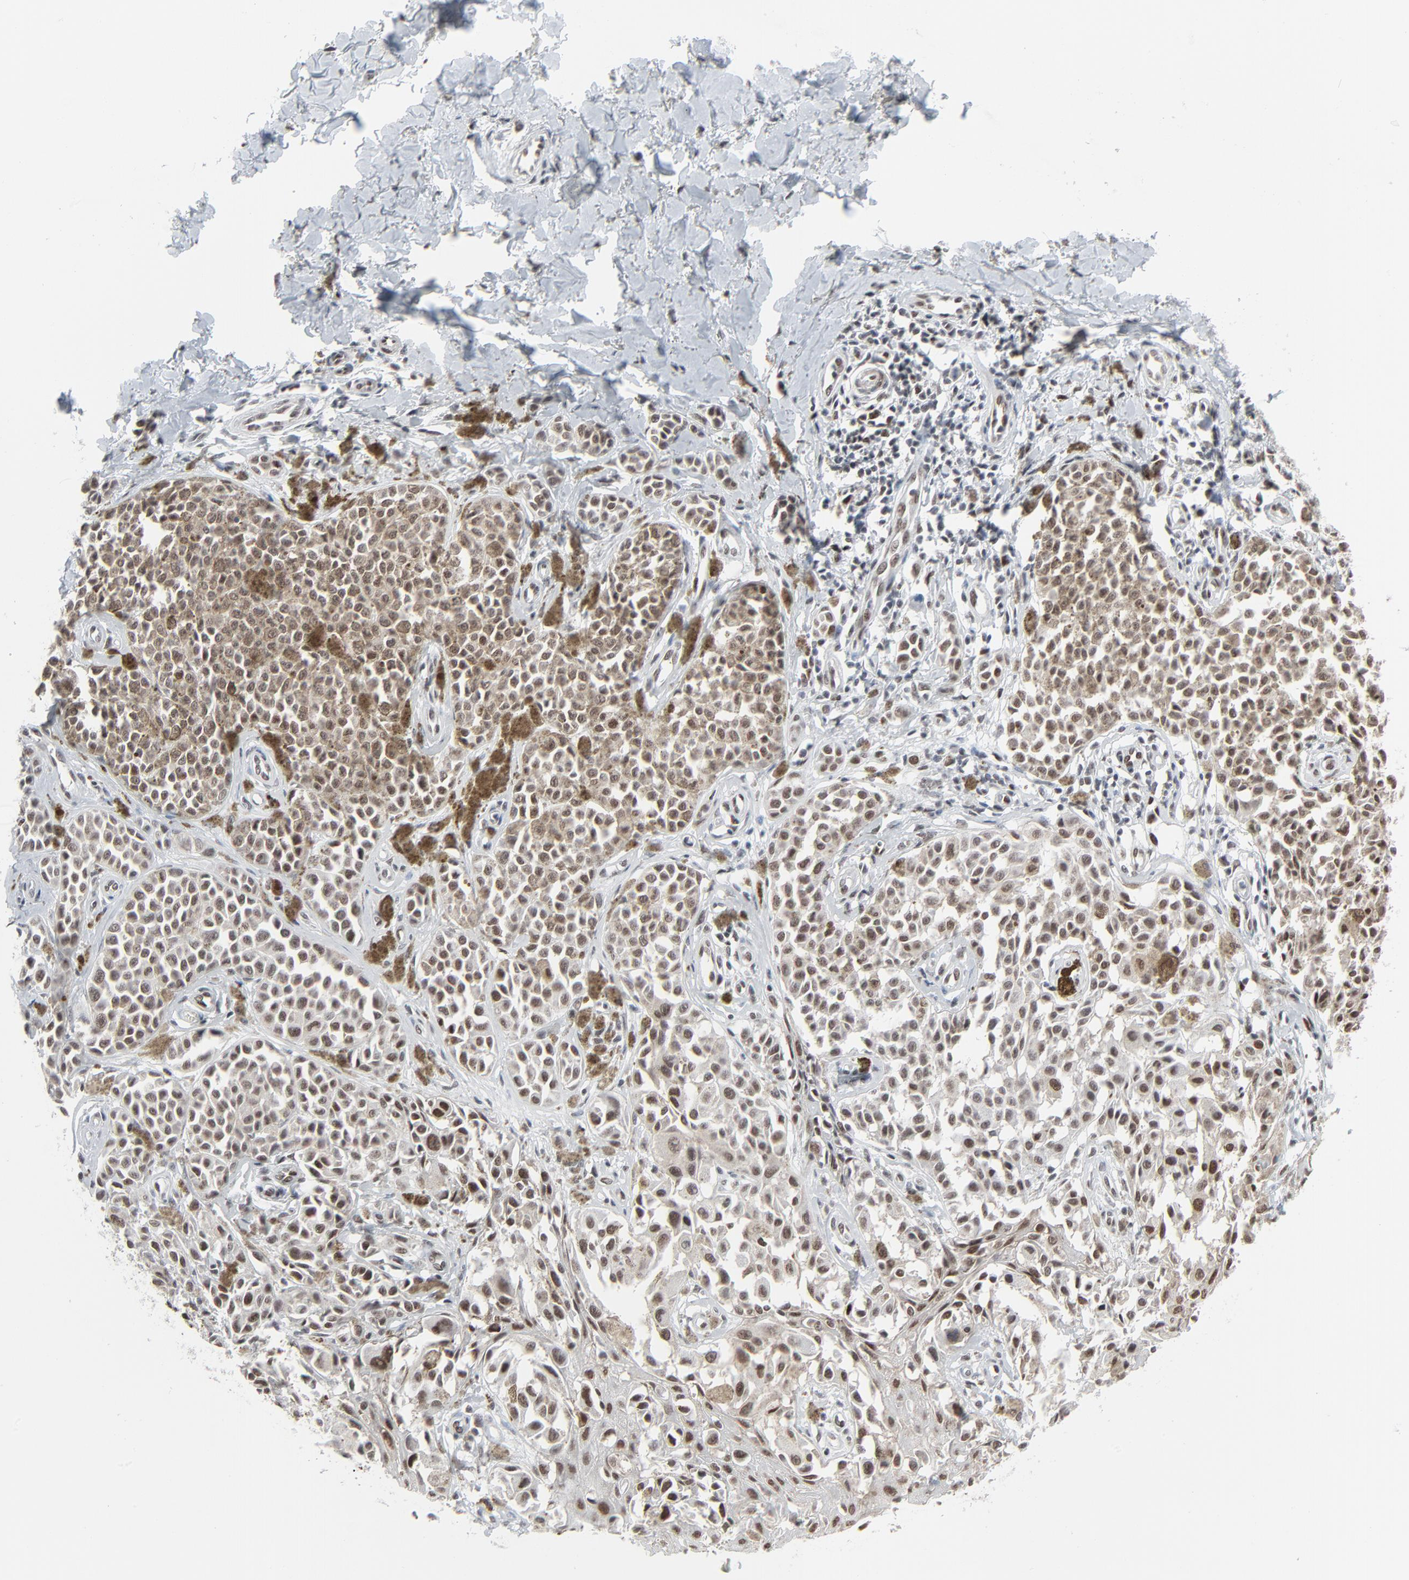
{"staining": {"intensity": "strong", "quantity": ">75%", "location": "cytoplasmic/membranous,nuclear"}, "tissue": "melanoma", "cell_type": "Tumor cells", "image_type": "cancer", "snomed": [{"axis": "morphology", "description": "Malignant melanoma, NOS"}, {"axis": "topography", "description": "Skin"}], "caption": "A brown stain highlights strong cytoplasmic/membranous and nuclear expression of a protein in malignant melanoma tumor cells. Using DAB (3,3'-diaminobenzidine) (brown) and hematoxylin (blue) stains, captured at high magnification using brightfield microscopy.", "gene": "FBXO28", "patient": {"sex": "female", "age": 38}}